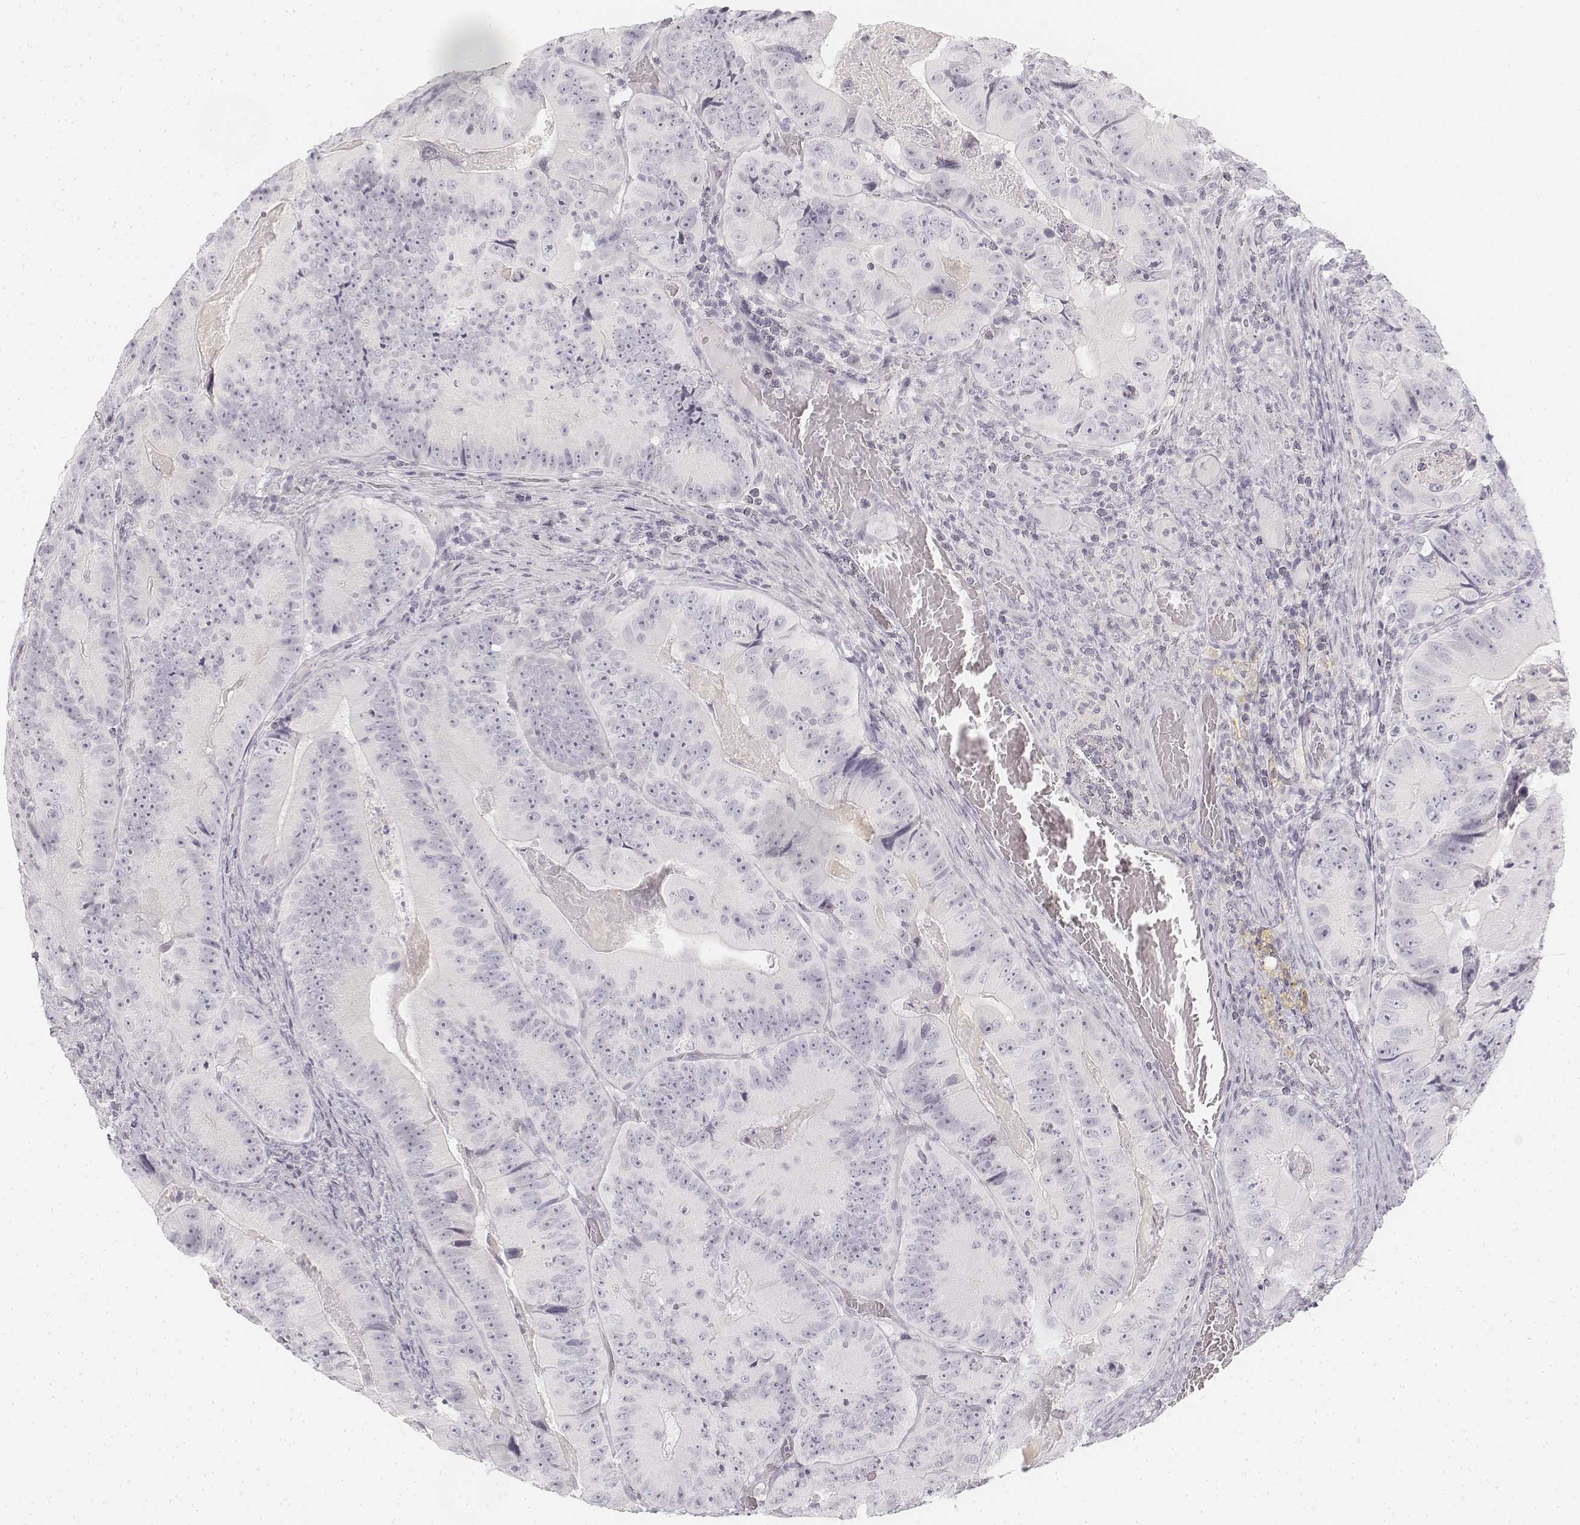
{"staining": {"intensity": "negative", "quantity": "none", "location": "none"}, "tissue": "colorectal cancer", "cell_type": "Tumor cells", "image_type": "cancer", "snomed": [{"axis": "morphology", "description": "Adenocarcinoma, NOS"}, {"axis": "topography", "description": "Colon"}], "caption": "Colorectal adenocarcinoma was stained to show a protein in brown. There is no significant expression in tumor cells.", "gene": "KRT25", "patient": {"sex": "female", "age": 86}}